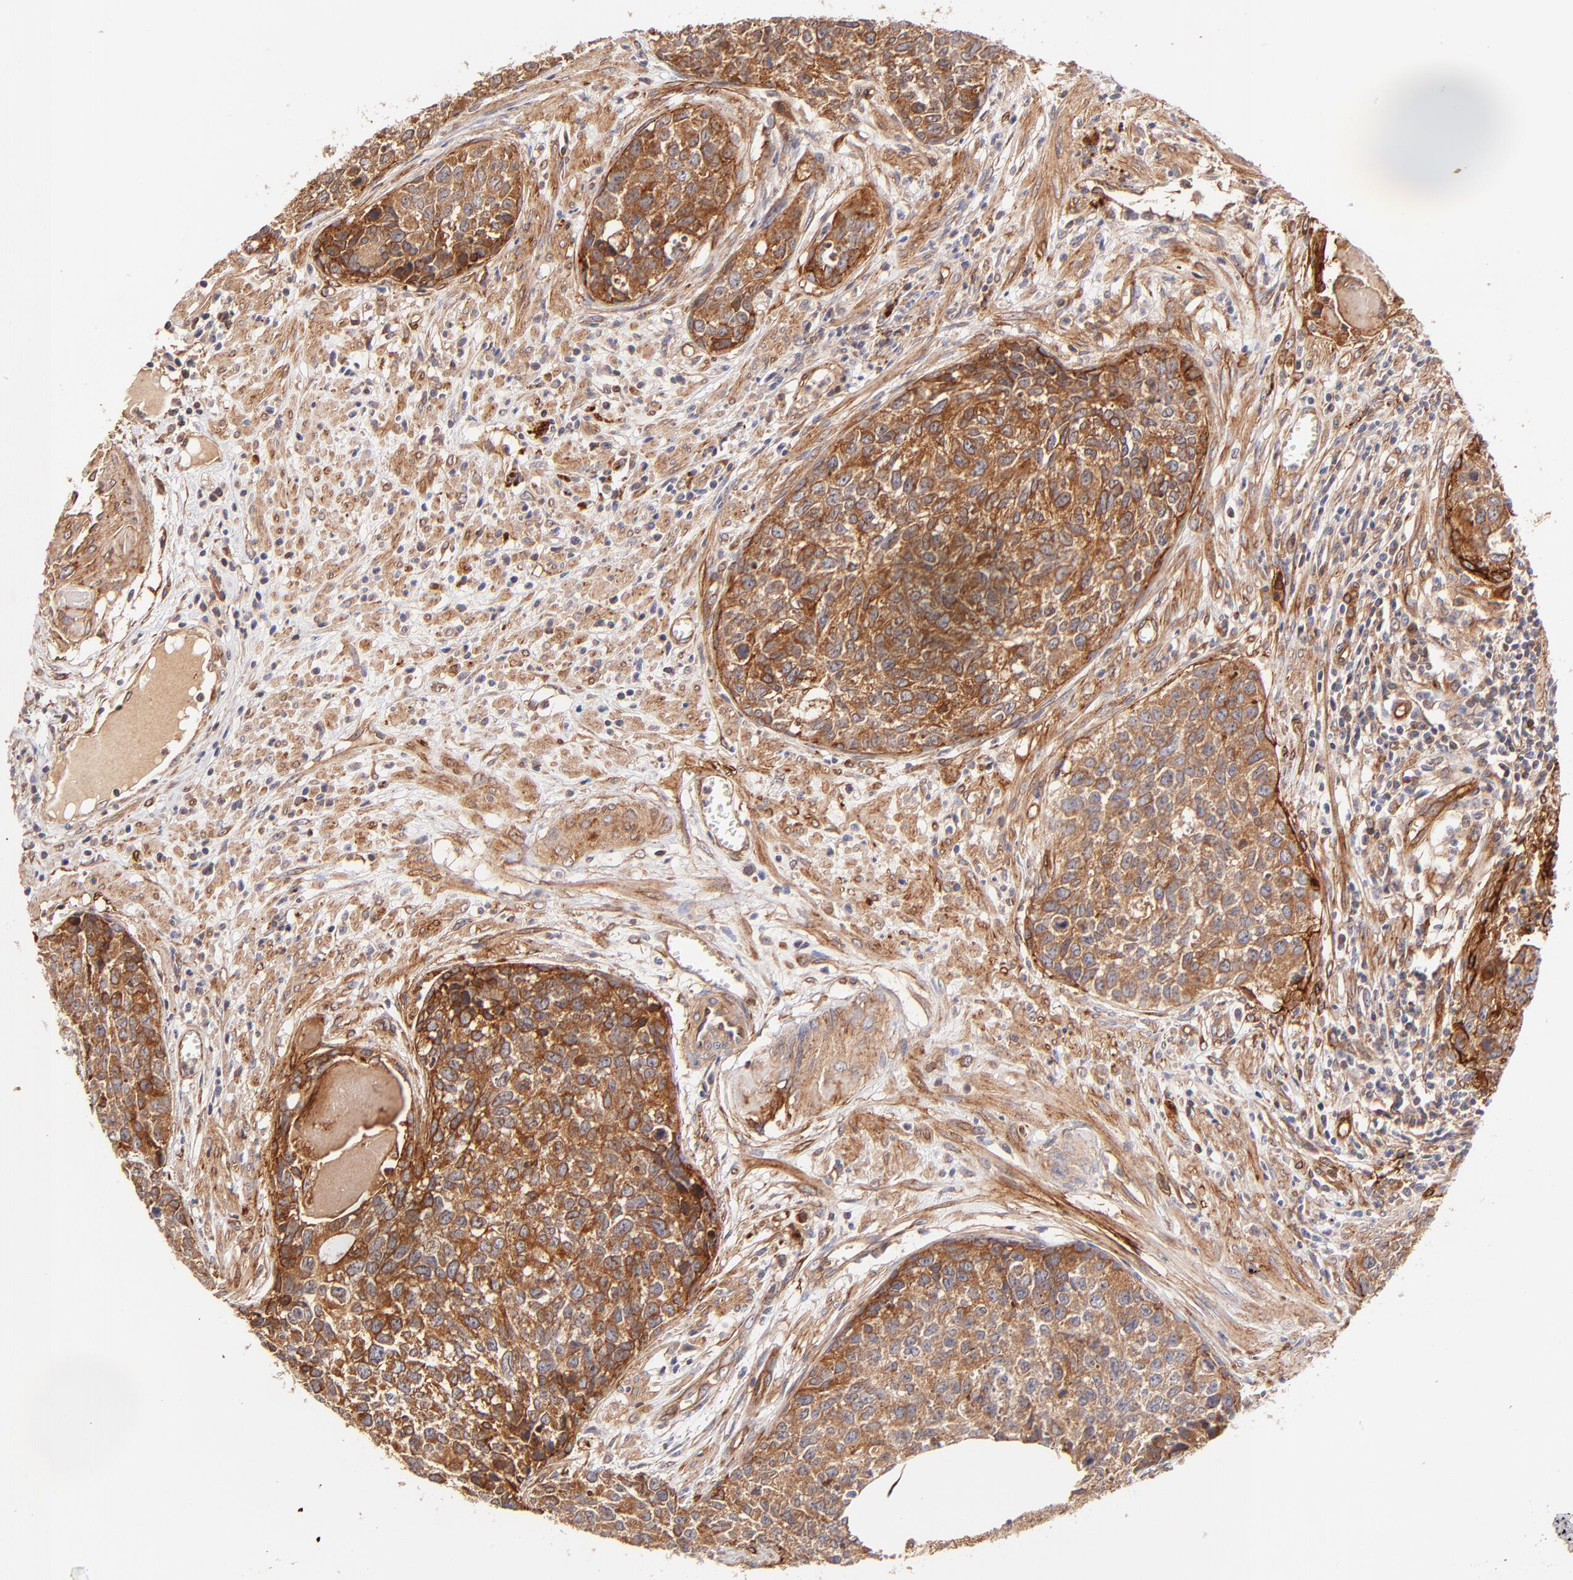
{"staining": {"intensity": "strong", "quantity": ">75%", "location": "cytoplasmic/membranous"}, "tissue": "urothelial cancer", "cell_type": "Tumor cells", "image_type": "cancer", "snomed": [{"axis": "morphology", "description": "Urothelial carcinoma, High grade"}, {"axis": "topography", "description": "Urinary bladder"}], "caption": "Urothelial cancer stained for a protein exhibits strong cytoplasmic/membranous positivity in tumor cells.", "gene": "ITGB1", "patient": {"sex": "male", "age": 81}}